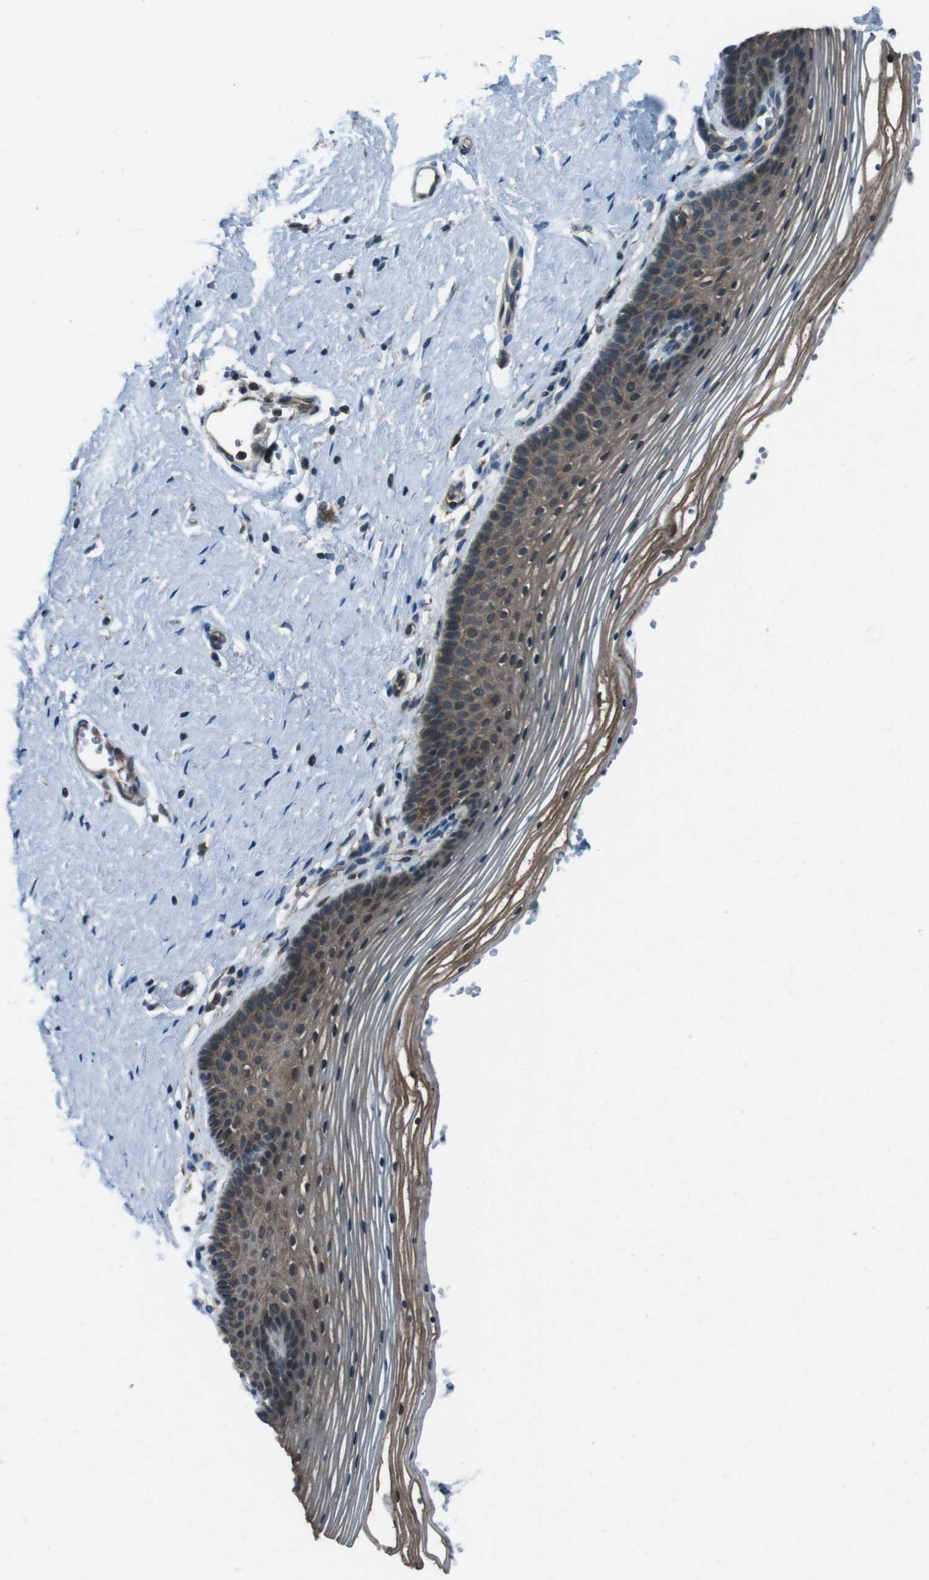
{"staining": {"intensity": "weak", "quantity": ">75%", "location": "cytoplasmic/membranous"}, "tissue": "vagina", "cell_type": "Squamous epithelial cells", "image_type": "normal", "snomed": [{"axis": "morphology", "description": "Normal tissue, NOS"}, {"axis": "topography", "description": "Vagina"}], "caption": "Immunohistochemical staining of benign human vagina displays weak cytoplasmic/membranous protein positivity in about >75% of squamous epithelial cells. Using DAB (3,3'-diaminobenzidine) (brown) and hematoxylin (blue) stains, captured at high magnification using brightfield microscopy.", "gene": "SLC27A4", "patient": {"sex": "female", "age": 32}}